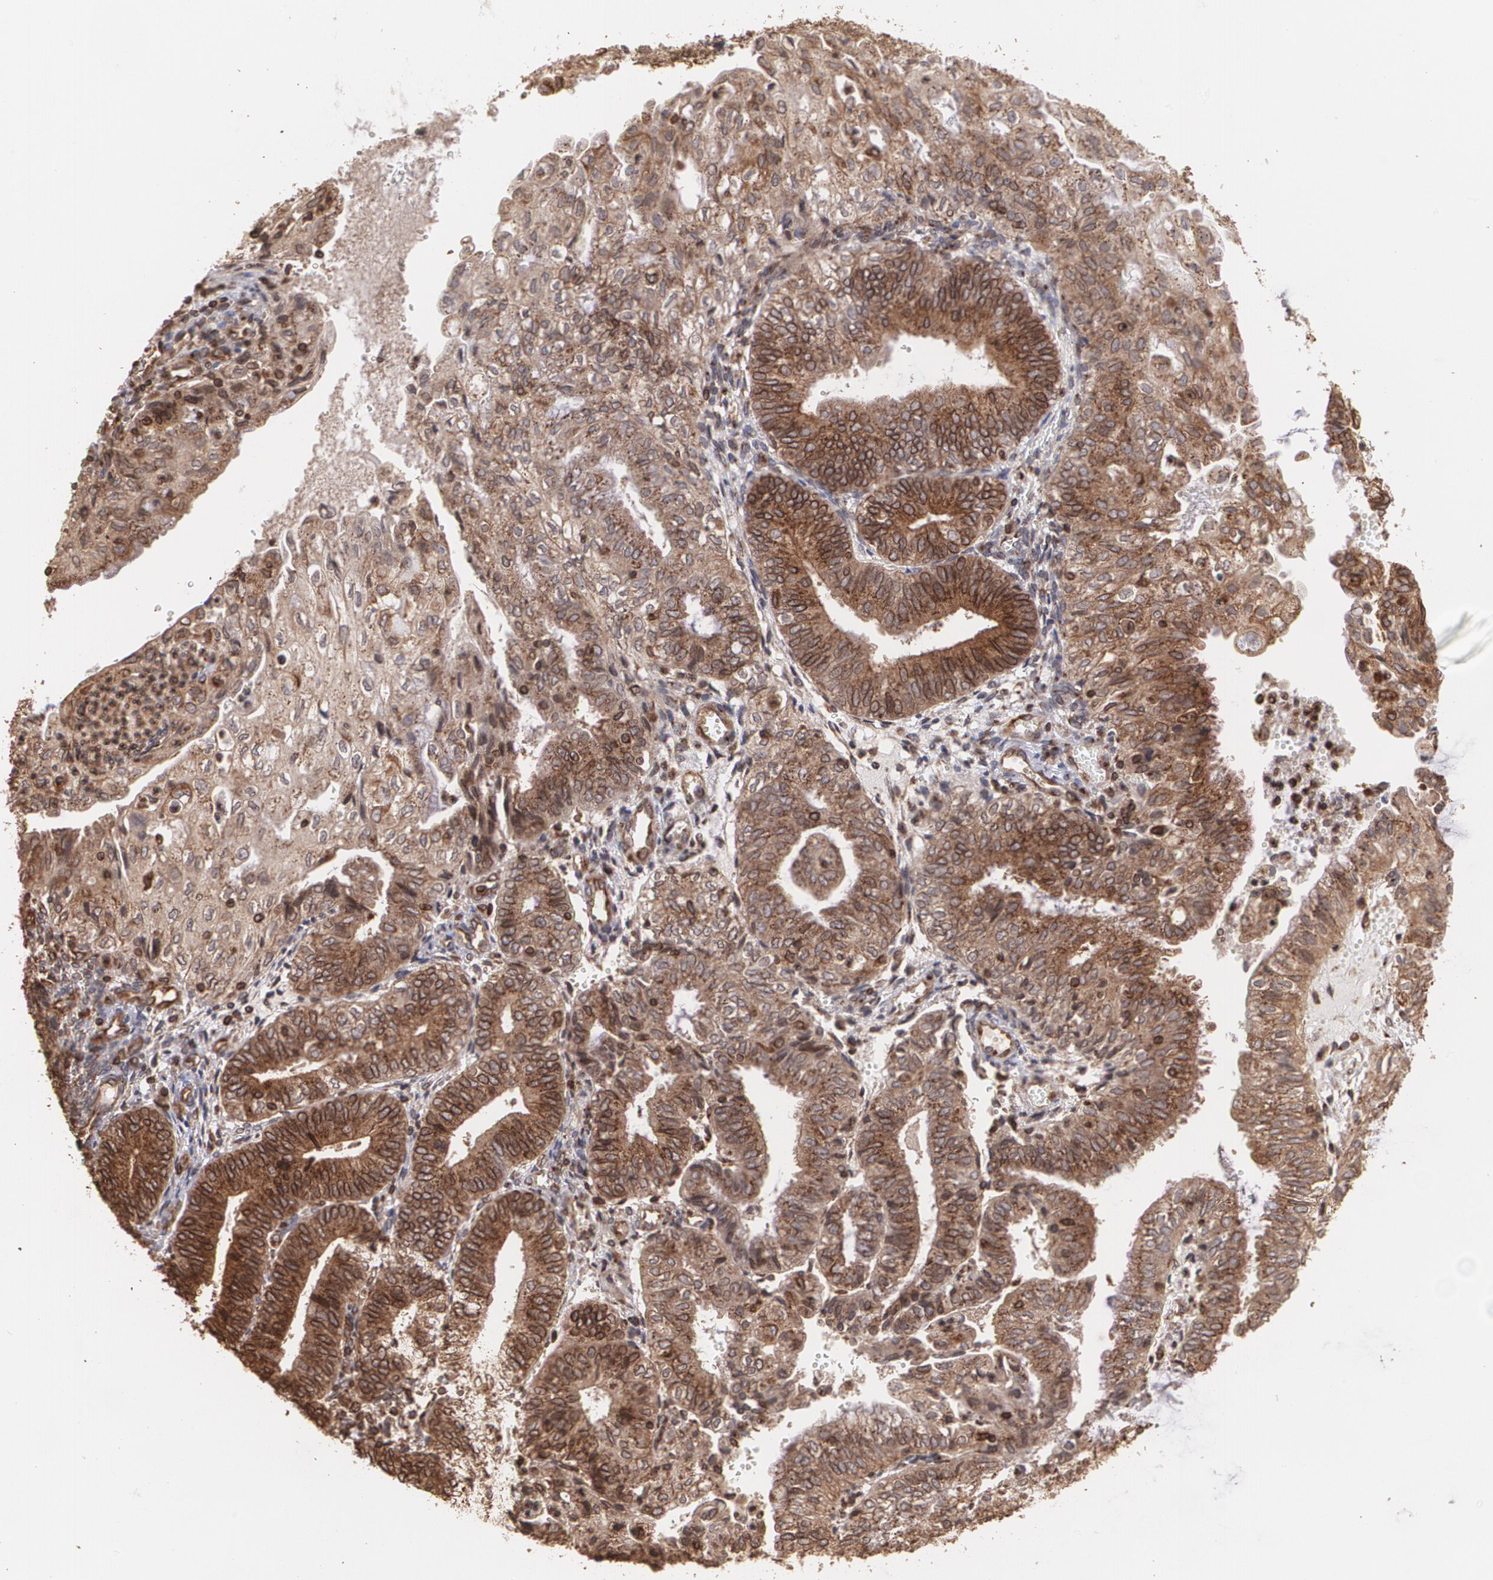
{"staining": {"intensity": "strong", "quantity": ">75%", "location": "cytoplasmic/membranous"}, "tissue": "endometrial cancer", "cell_type": "Tumor cells", "image_type": "cancer", "snomed": [{"axis": "morphology", "description": "Adenocarcinoma, NOS"}, {"axis": "topography", "description": "Endometrium"}], "caption": "Strong cytoplasmic/membranous staining is appreciated in approximately >75% of tumor cells in adenocarcinoma (endometrial).", "gene": "TRIP11", "patient": {"sex": "female", "age": 55}}